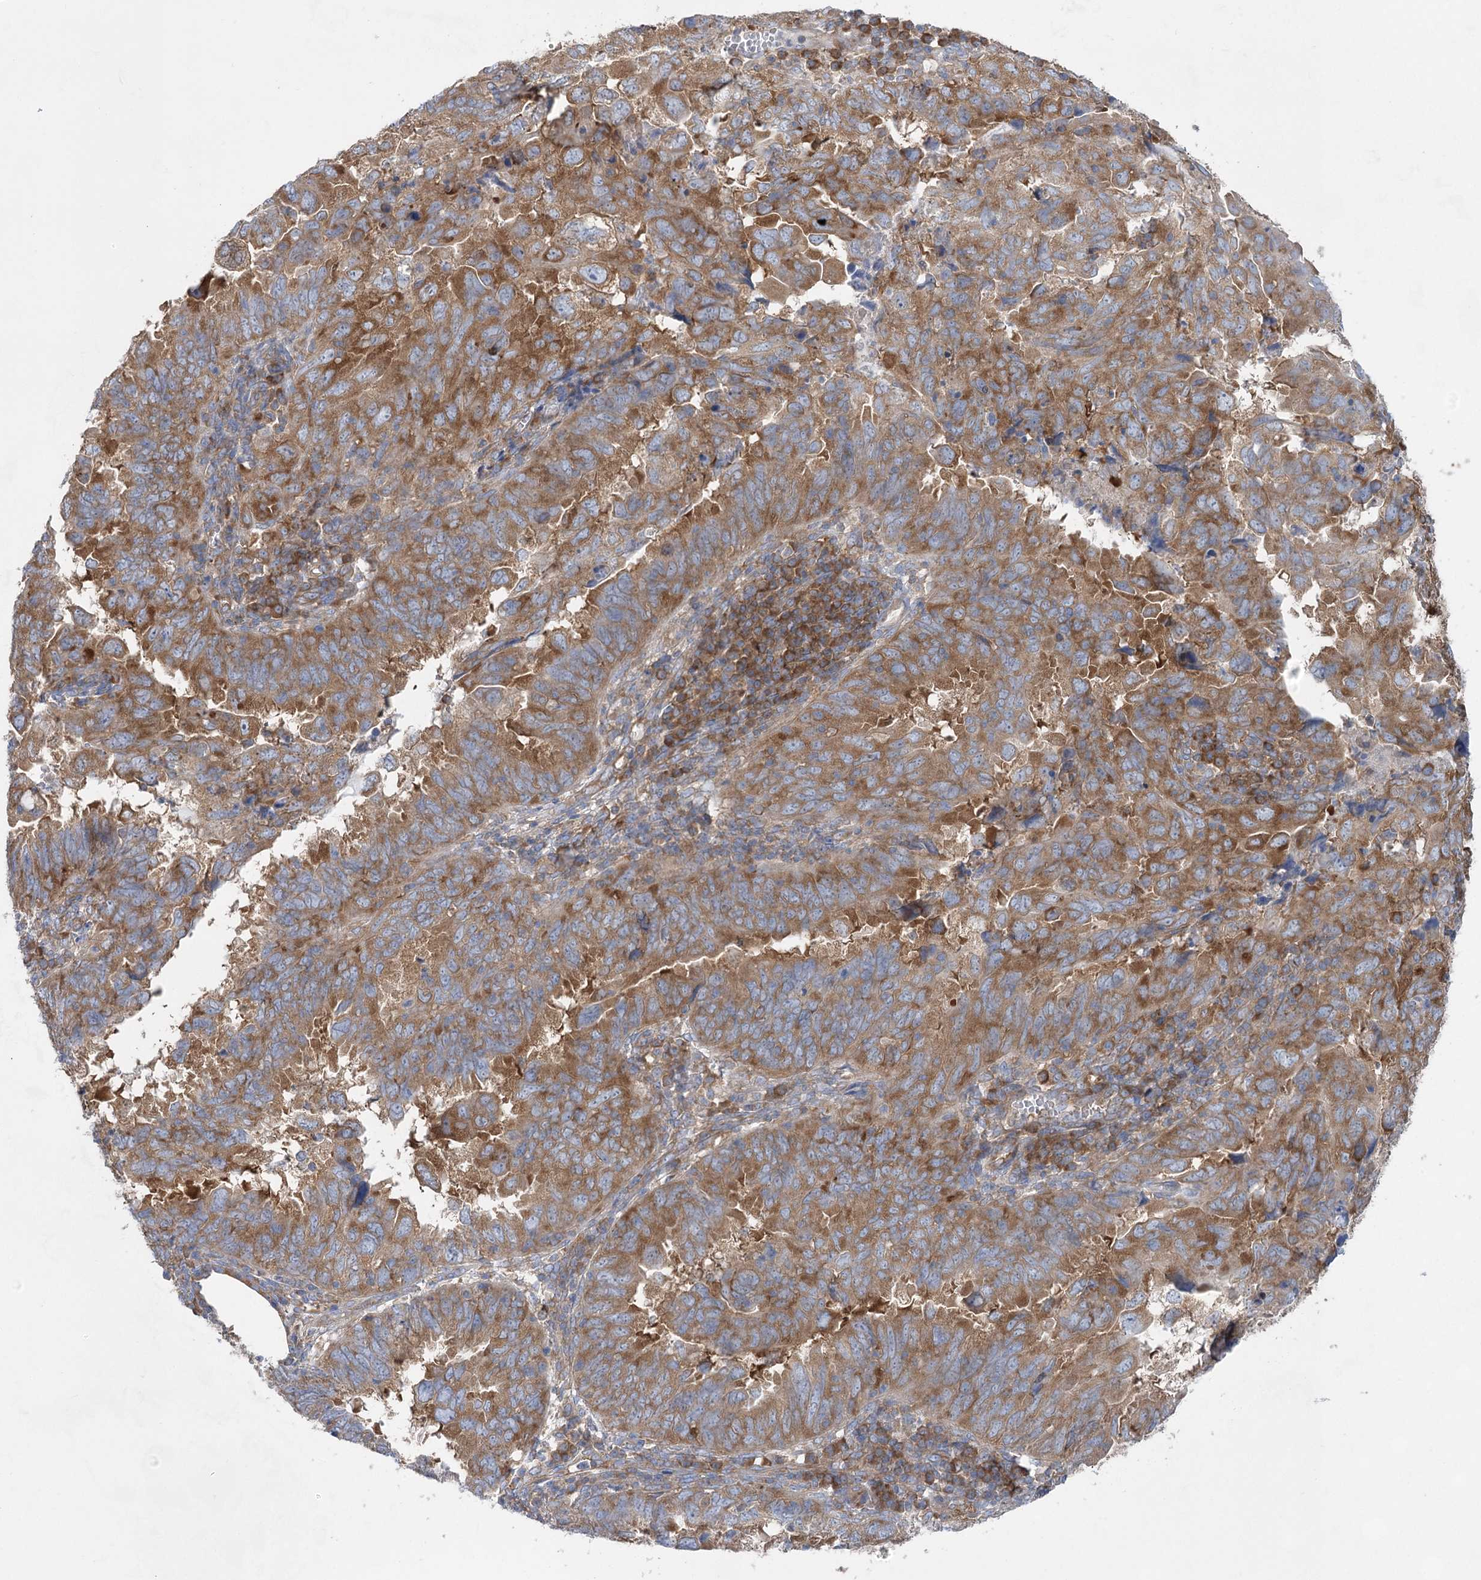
{"staining": {"intensity": "strong", "quantity": ">75%", "location": "cytoplasmic/membranous"}, "tissue": "endometrial cancer", "cell_type": "Tumor cells", "image_type": "cancer", "snomed": [{"axis": "morphology", "description": "Adenocarcinoma, NOS"}, {"axis": "topography", "description": "Uterus"}], "caption": "Endometrial adenocarcinoma stained with a protein marker exhibits strong staining in tumor cells.", "gene": "EIF3A", "patient": {"sex": "female", "age": 77}}